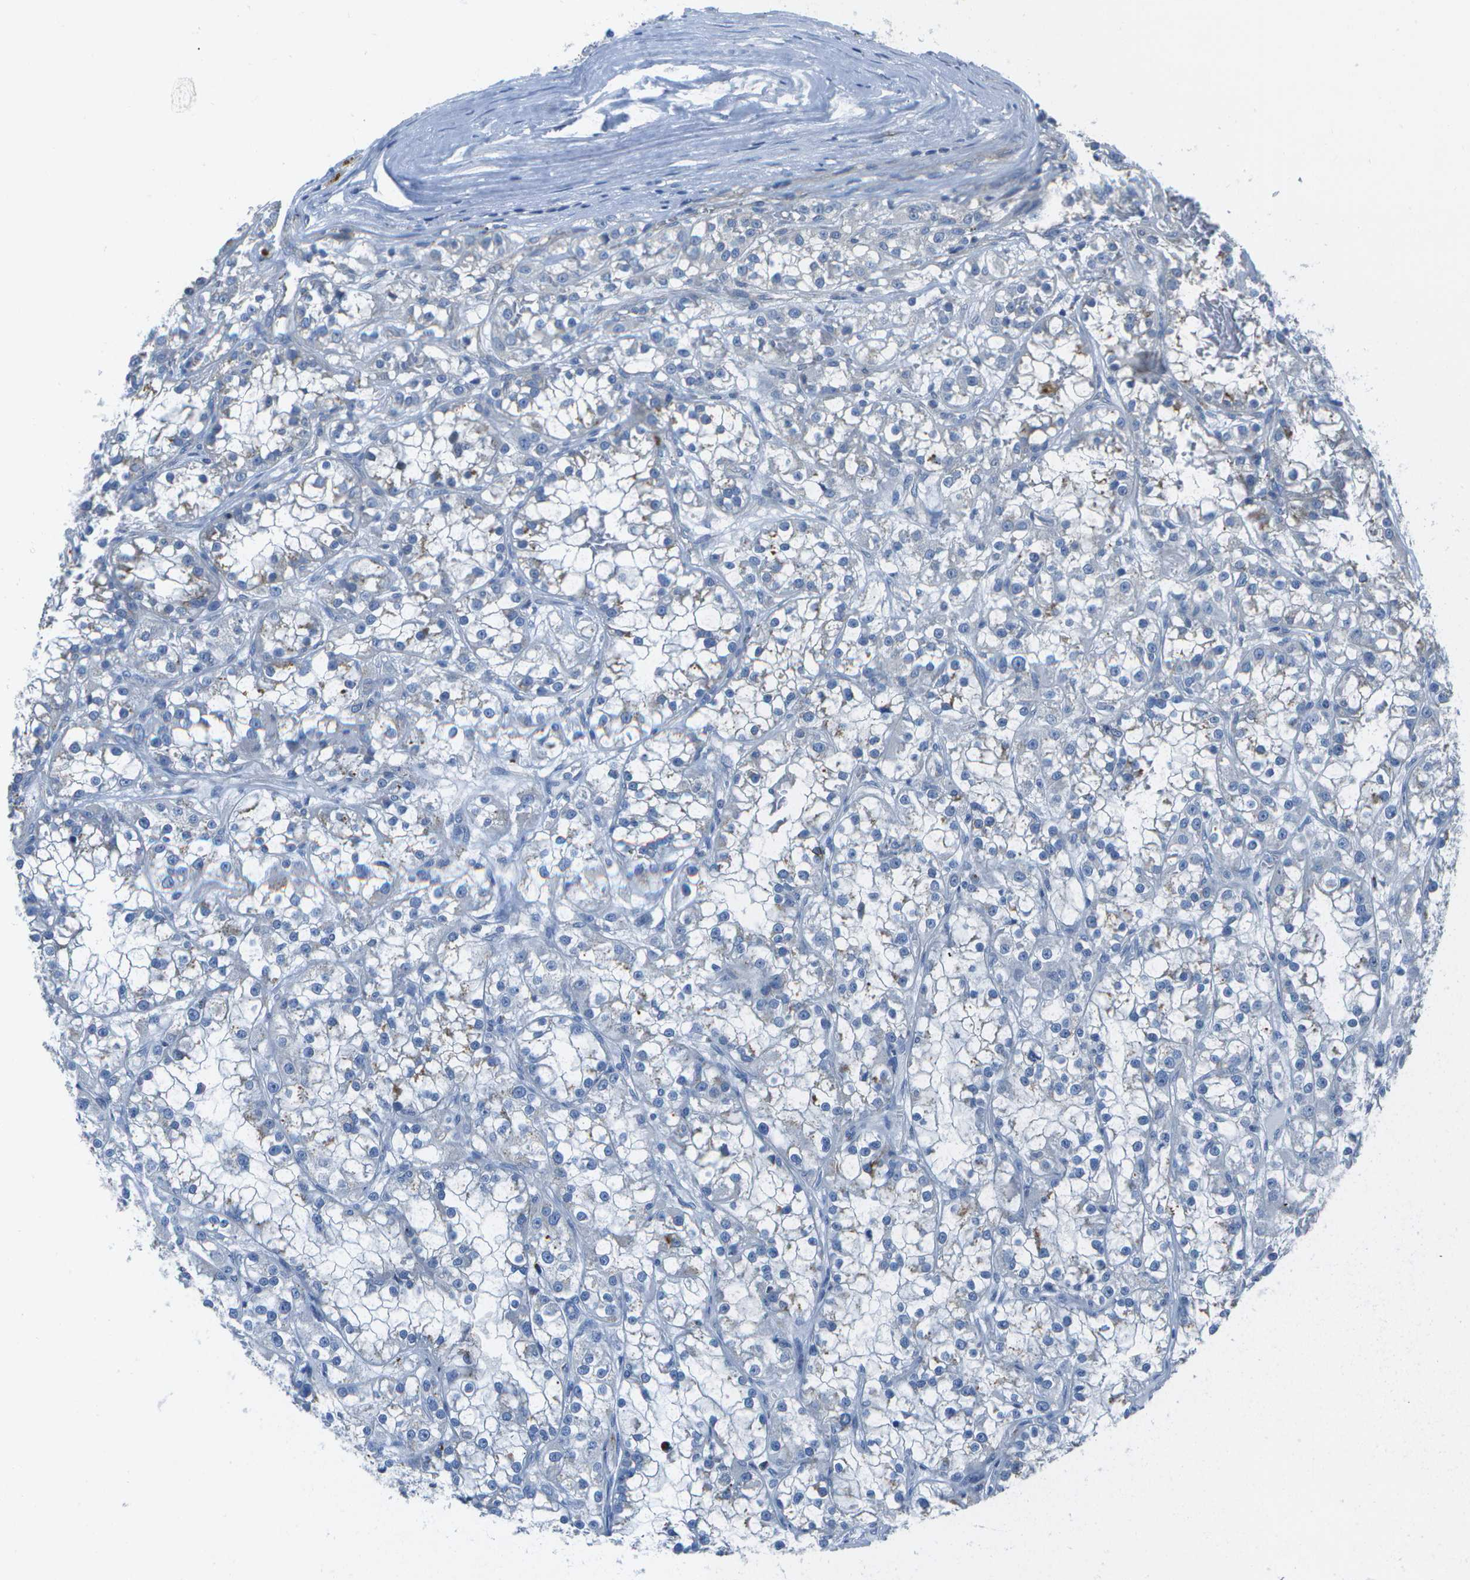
{"staining": {"intensity": "negative", "quantity": "none", "location": "none"}, "tissue": "renal cancer", "cell_type": "Tumor cells", "image_type": "cancer", "snomed": [{"axis": "morphology", "description": "Adenocarcinoma, NOS"}, {"axis": "topography", "description": "Kidney"}], "caption": "IHC micrograph of neoplastic tissue: renal adenocarcinoma stained with DAB reveals no significant protein expression in tumor cells.", "gene": "DCT", "patient": {"sex": "female", "age": 52}}